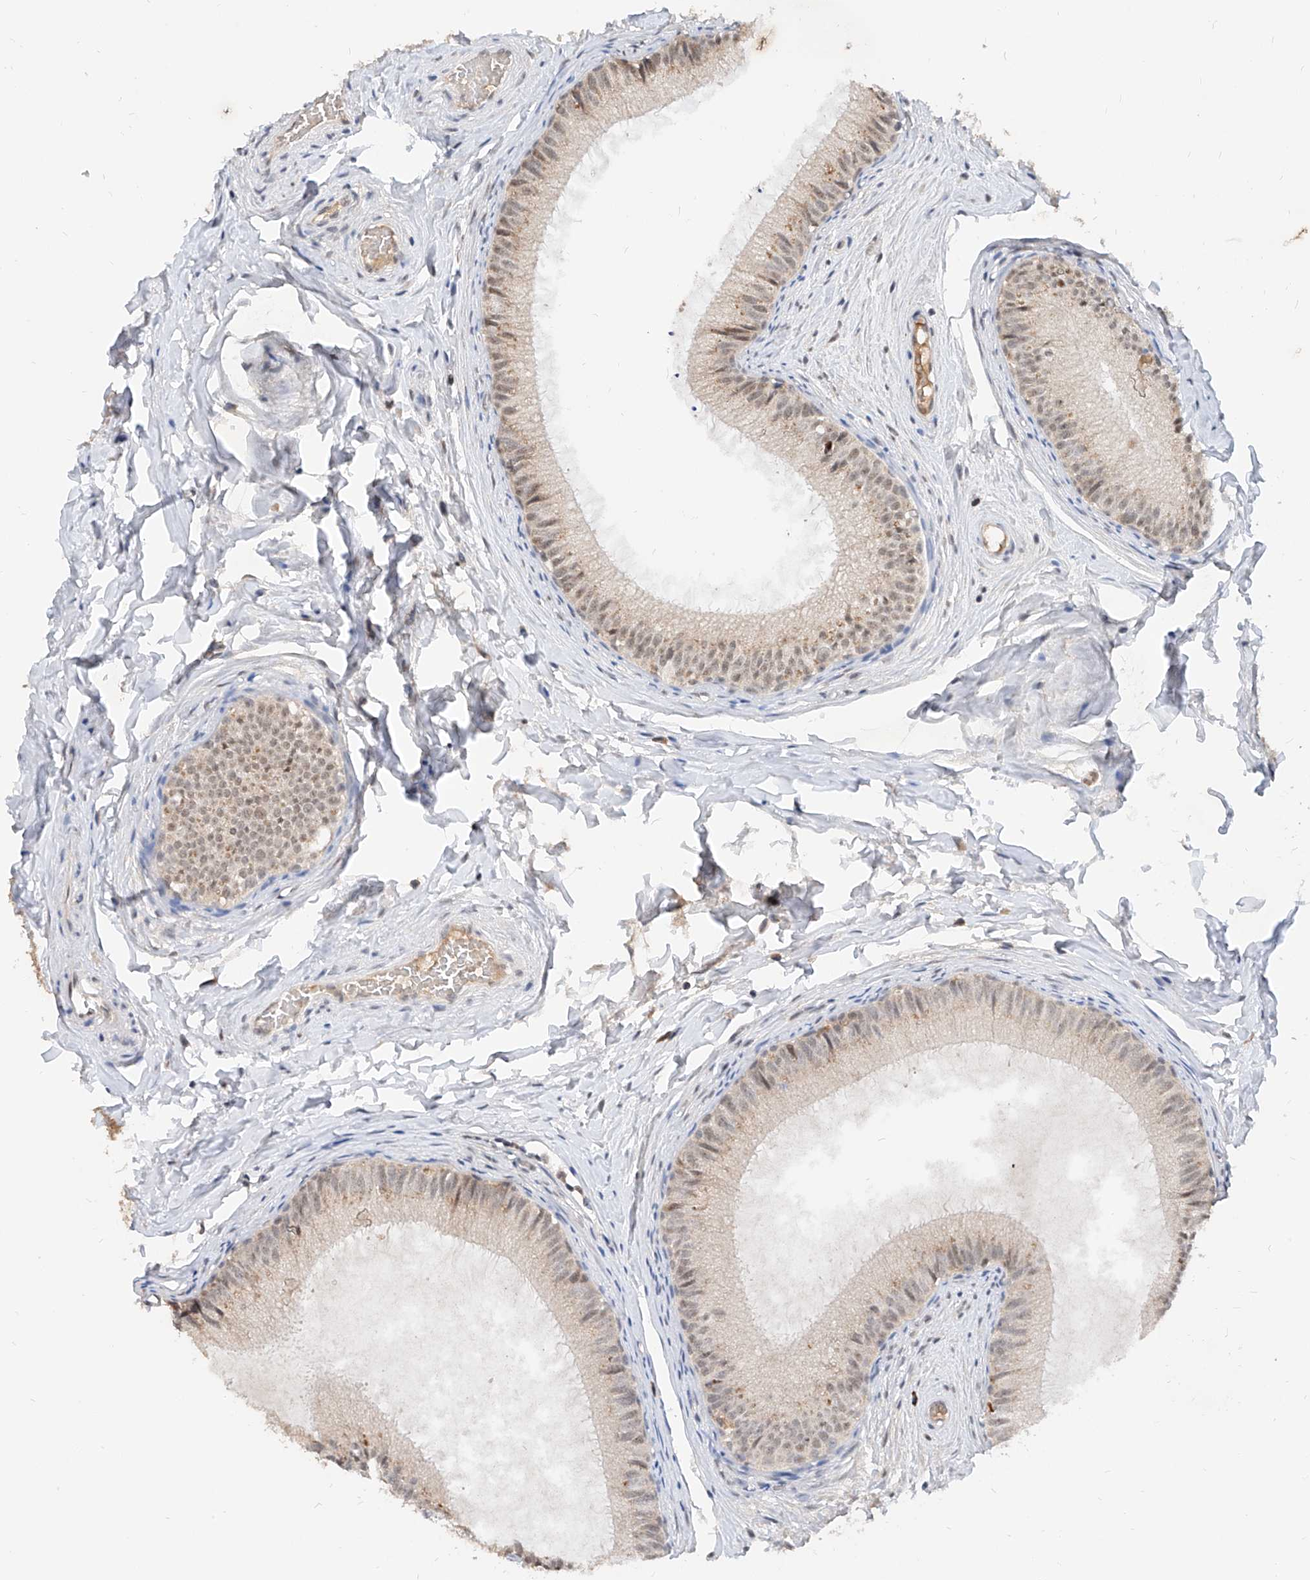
{"staining": {"intensity": "weak", "quantity": "25%-75%", "location": "cytoplasmic/membranous,nuclear"}, "tissue": "epididymis", "cell_type": "Glandular cells", "image_type": "normal", "snomed": [{"axis": "morphology", "description": "Normal tissue, NOS"}, {"axis": "topography", "description": "Epididymis"}], "caption": "Immunohistochemistry (IHC) of benign epididymis demonstrates low levels of weak cytoplasmic/membranous,nuclear staining in about 25%-75% of glandular cells.", "gene": "CARMIL3", "patient": {"sex": "male", "age": 34}}